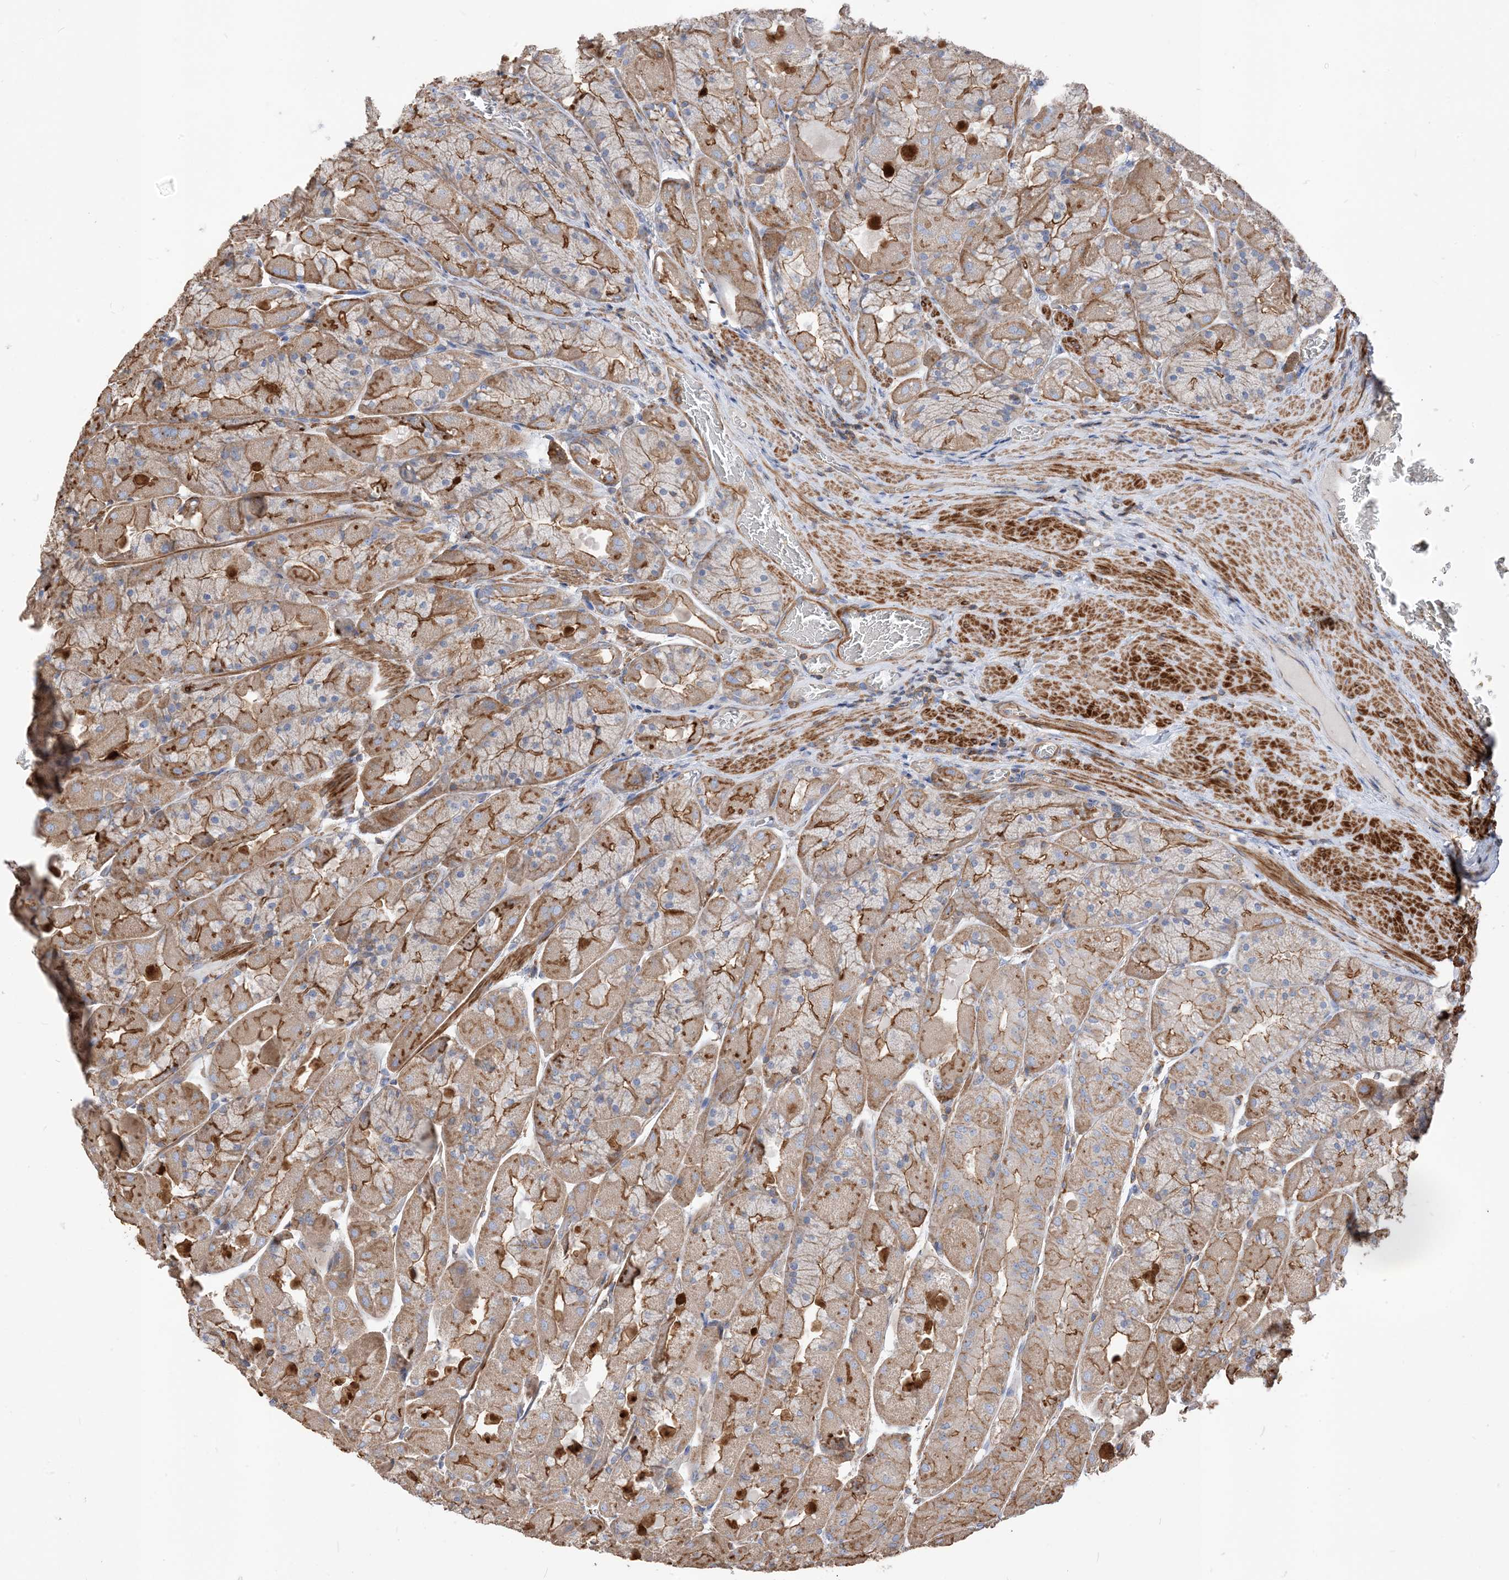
{"staining": {"intensity": "moderate", "quantity": ">75%", "location": "cytoplasmic/membranous"}, "tissue": "stomach", "cell_type": "Glandular cells", "image_type": "normal", "snomed": [{"axis": "morphology", "description": "Normal tissue, NOS"}, {"axis": "topography", "description": "Stomach"}], "caption": "Brown immunohistochemical staining in benign stomach exhibits moderate cytoplasmic/membranous positivity in approximately >75% of glandular cells.", "gene": "PARVG", "patient": {"sex": "female", "age": 61}}